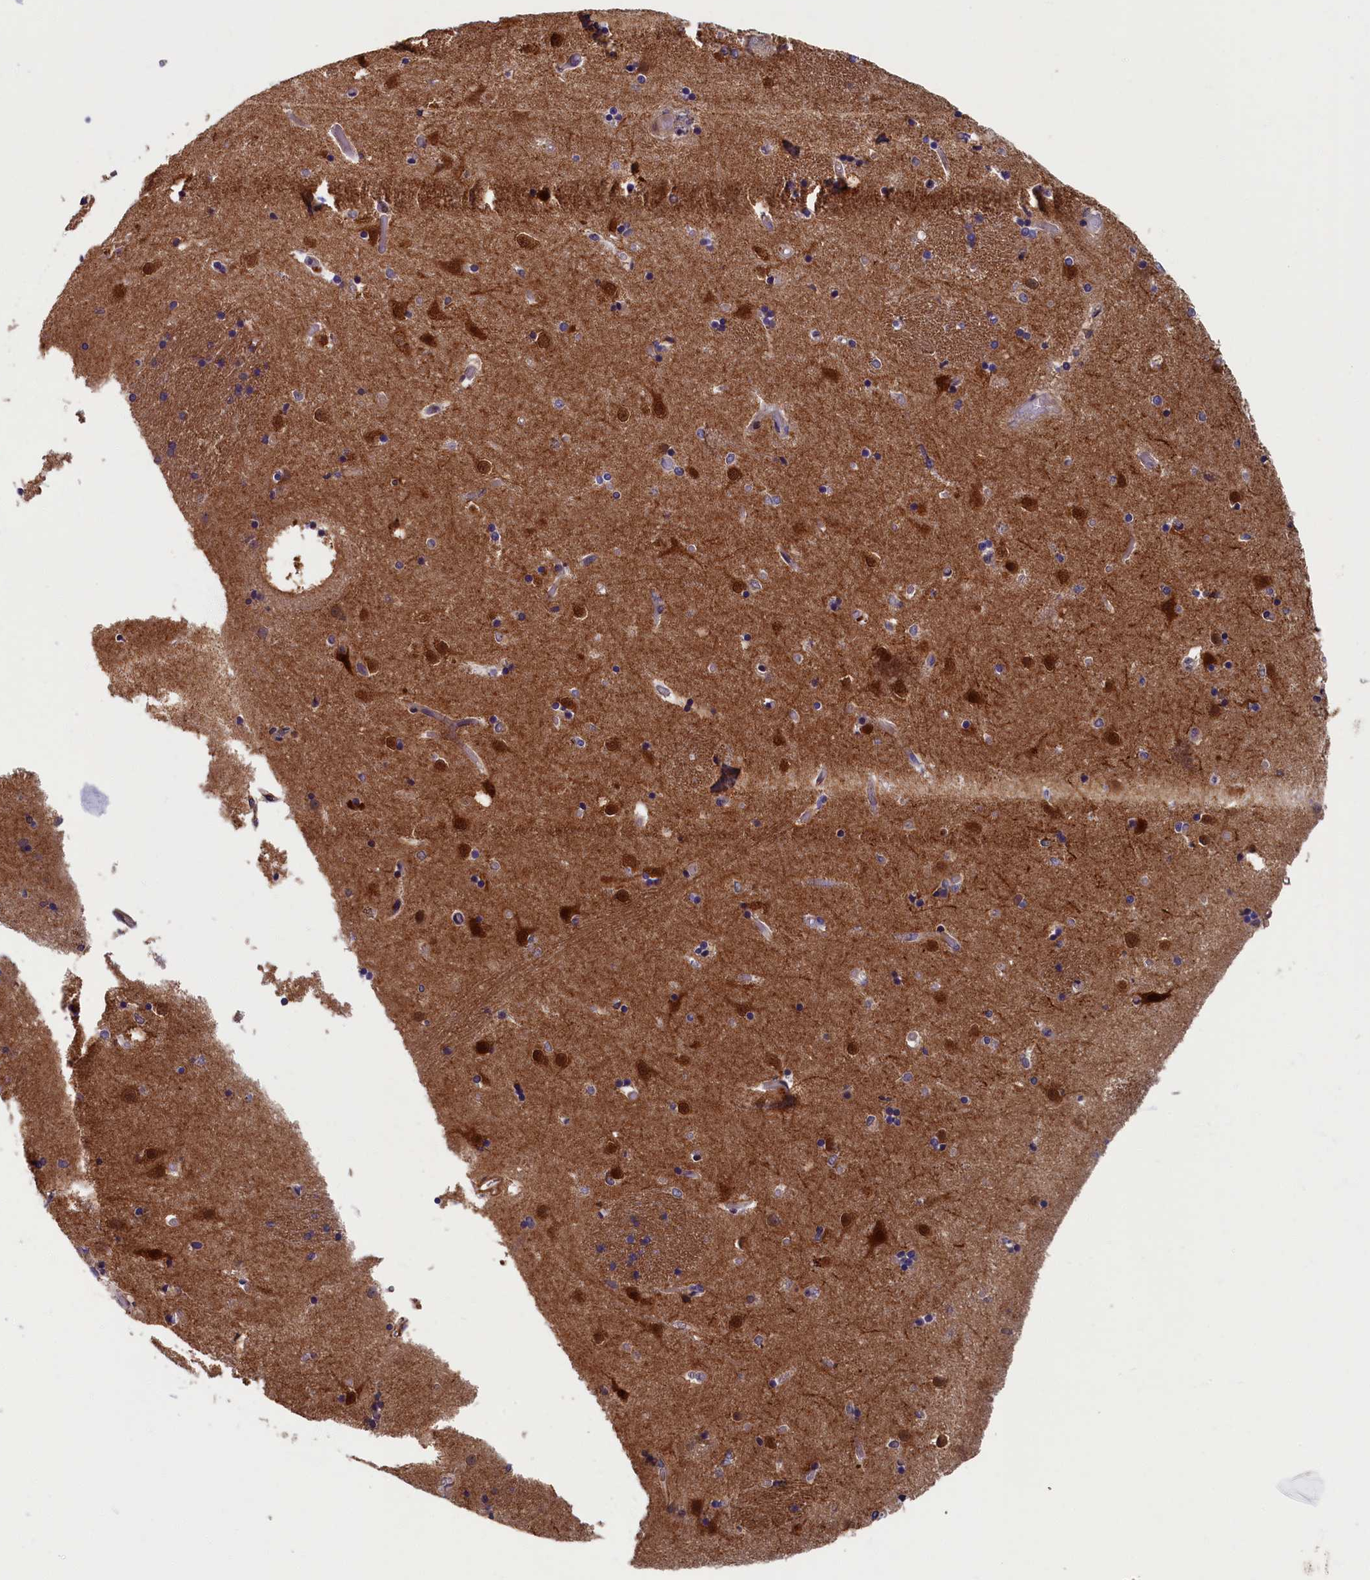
{"staining": {"intensity": "moderate", "quantity": "<25%", "location": "cytoplasmic/membranous"}, "tissue": "caudate", "cell_type": "Glial cells", "image_type": "normal", "snomed": [{"axis": "morphology", "description": "Normal tissue, NOS"}, {"axis": "topography", "description": "Lateral ventricle wall"}], "caption": "Approximately <25% of glial cells in unremarkable human caudate reveal moderate cytoplasmic/membranous protein expression as visualized by brown immunohistochemical staining.", "gene": "TNK2", "patient": {"sex": "female", "age": 52}}